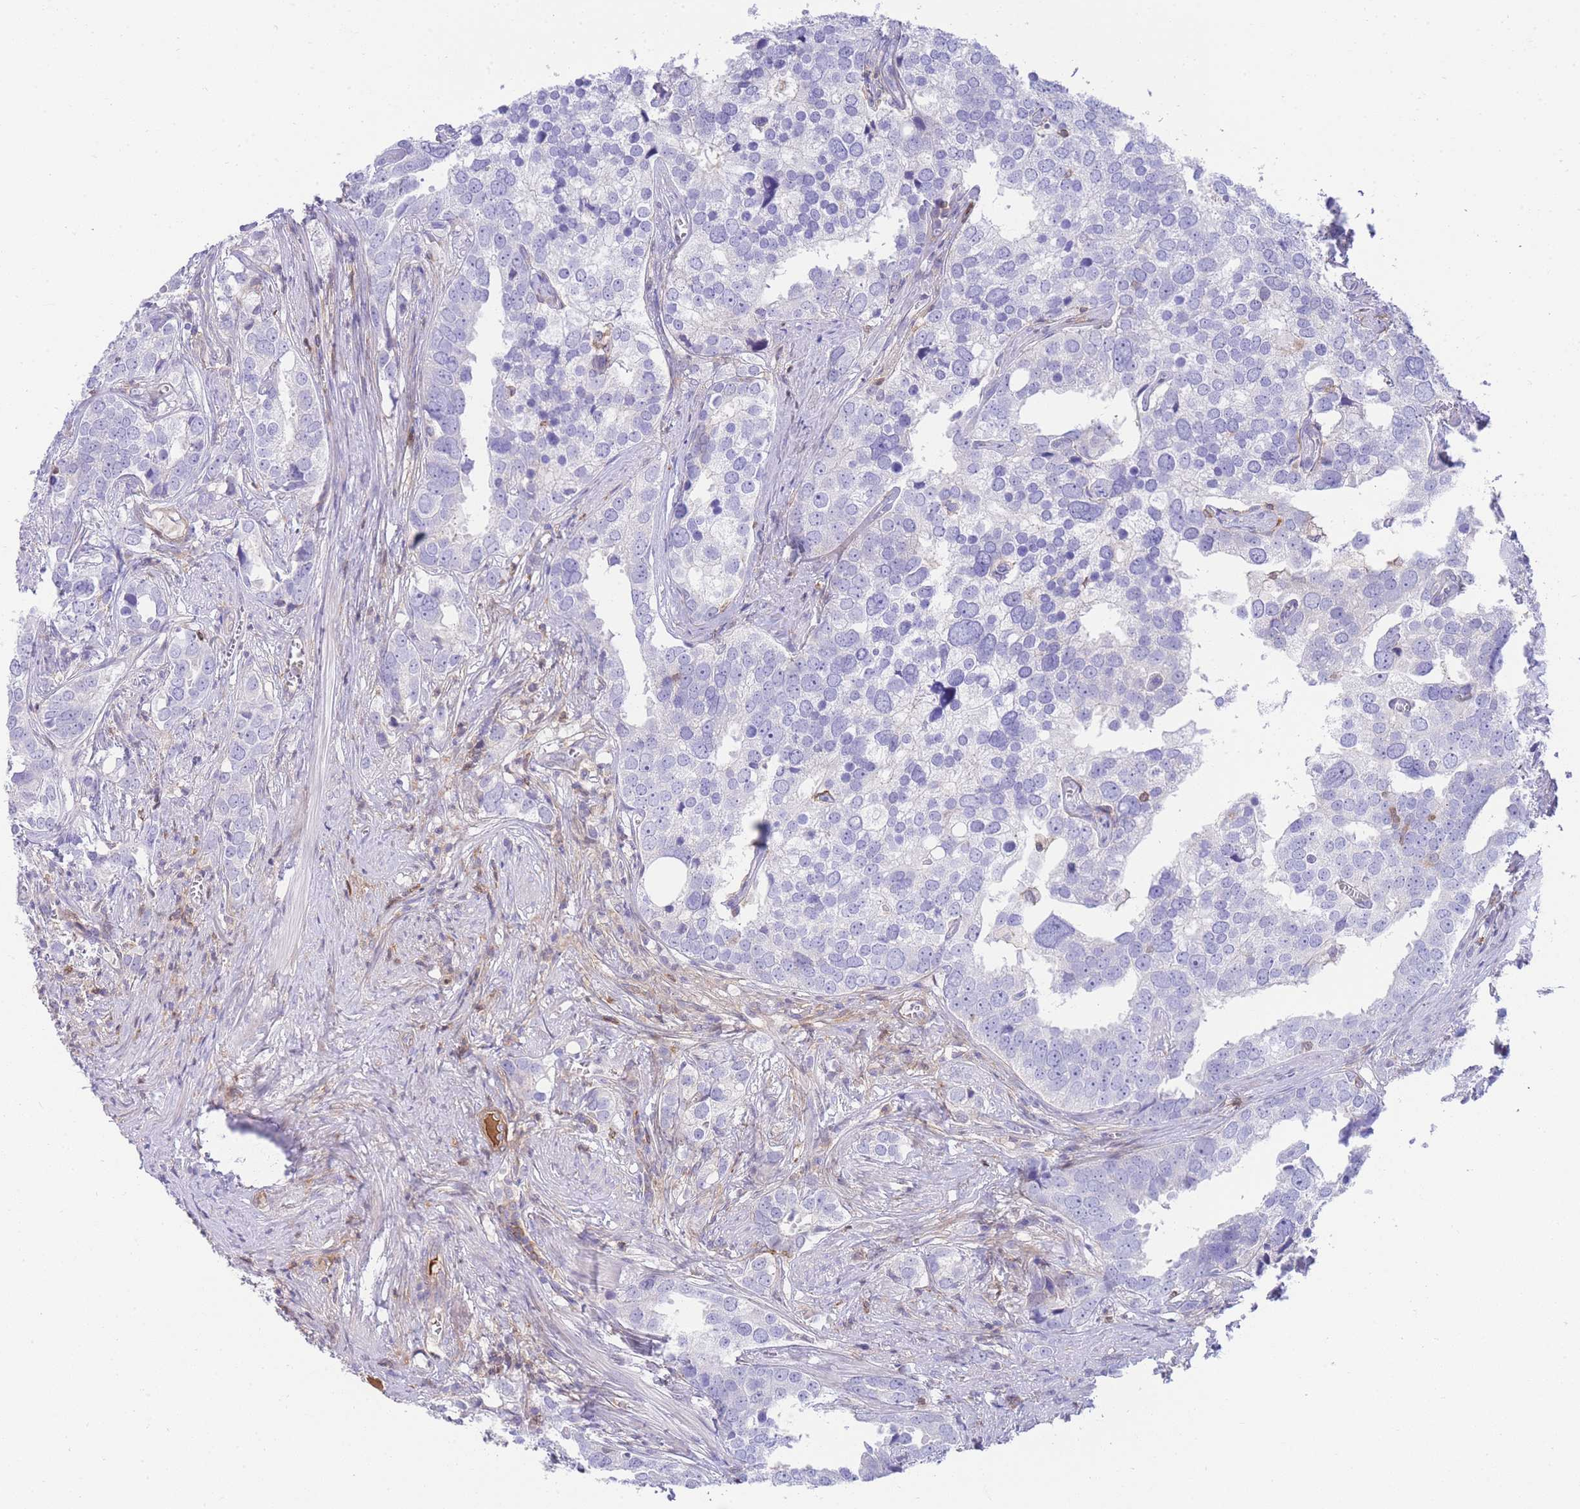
{"staining": {"intensity": "negative", "quantity": "none", "location": "none"}, "tissue": "prostate cancer", "cell_type": "Tumor cells", "image_type": "cancer", "snomed": [{"axis": "morphology", "description": "Adenocarcinoma, High grade"}, {"axis": "topography", "description": "Prostate"}], "caption": "The IHC image has no significant expression in tumor cells of prostate adenocarcinoma (high-grade) tissue. The staining was performed using DAB to visualize the protein expression in brown, while the nuclei were stained in blue with hematoxylin (Magnification: 20x).", "gene": "FBN3", "patient": {"sex": "male", "age": 71}}